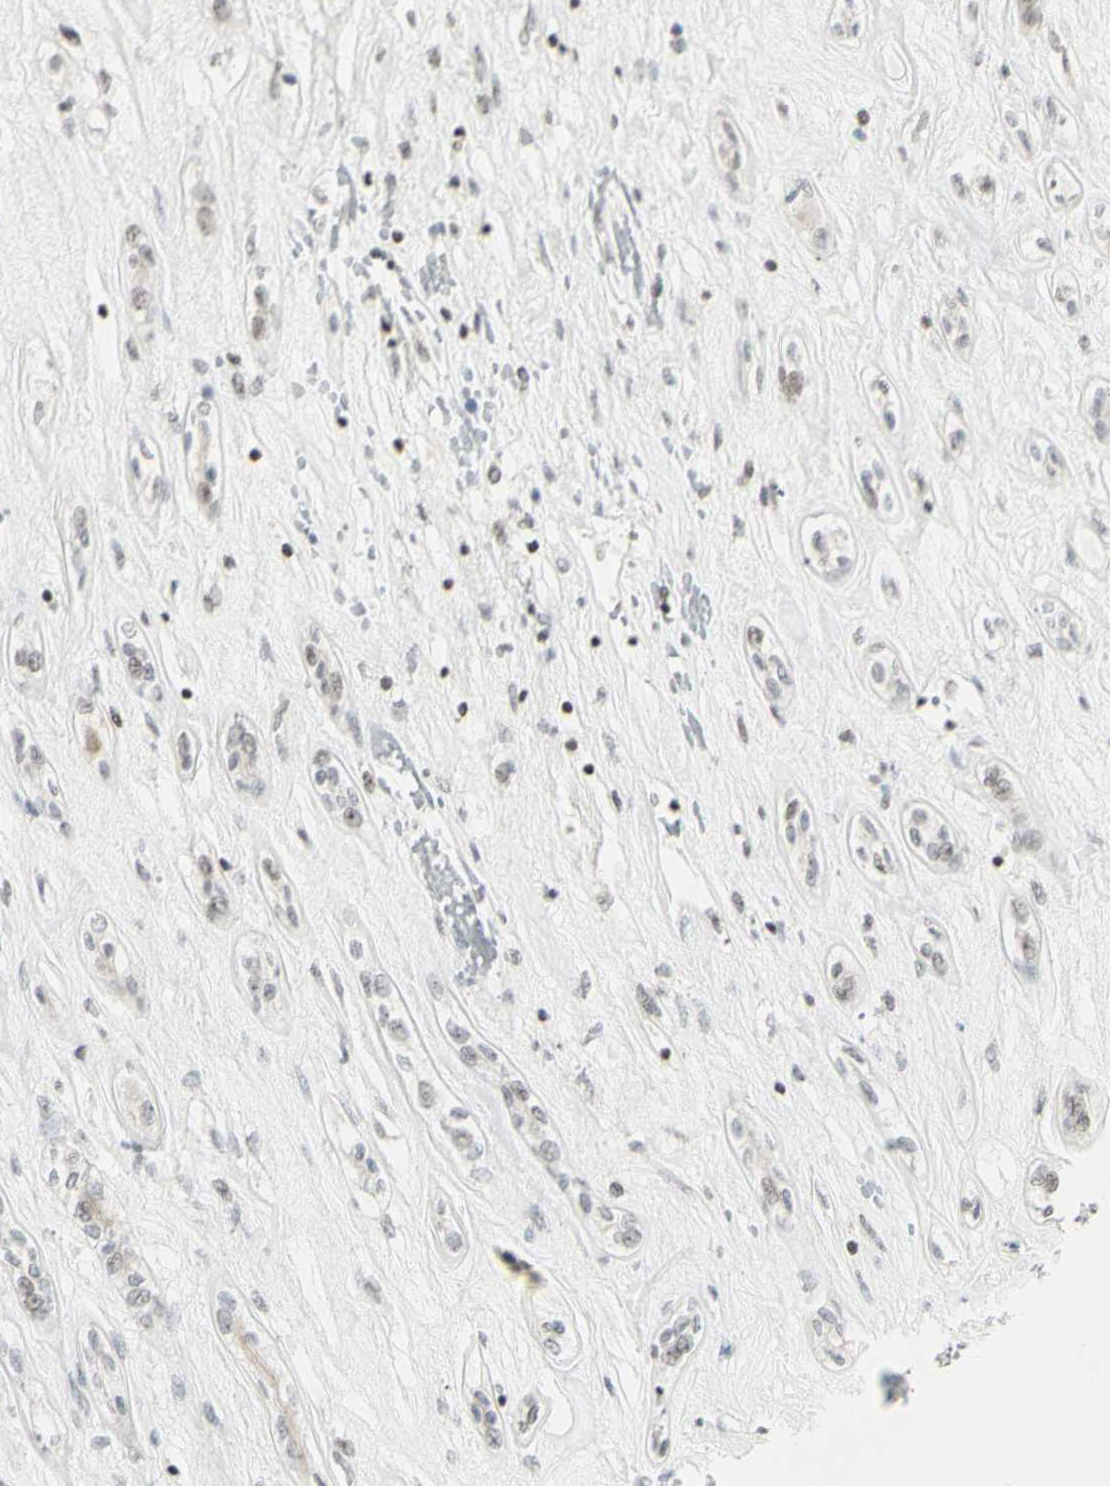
{"staining": {"intensity": "negative", "quantity": "none", "location": "none"}, "tissue": "renal cancer", "cell_type": "Tumor cells", "image_type": "cancer", "snomed": [{"axis": "morphology", "description": "Adenocarcinoma, NOS"}, {"axis": "topography", "description": "Kidney"}], "caption": "This image is of renal adenocarcinoma stained with immunohistochemistry (IHC) to label a protein in brown with the nuclei are counter-stained blue. There is no expression in tumor cells.", "gene": "MUC5AC", "patient": {"sex": "female", "age": 70}}